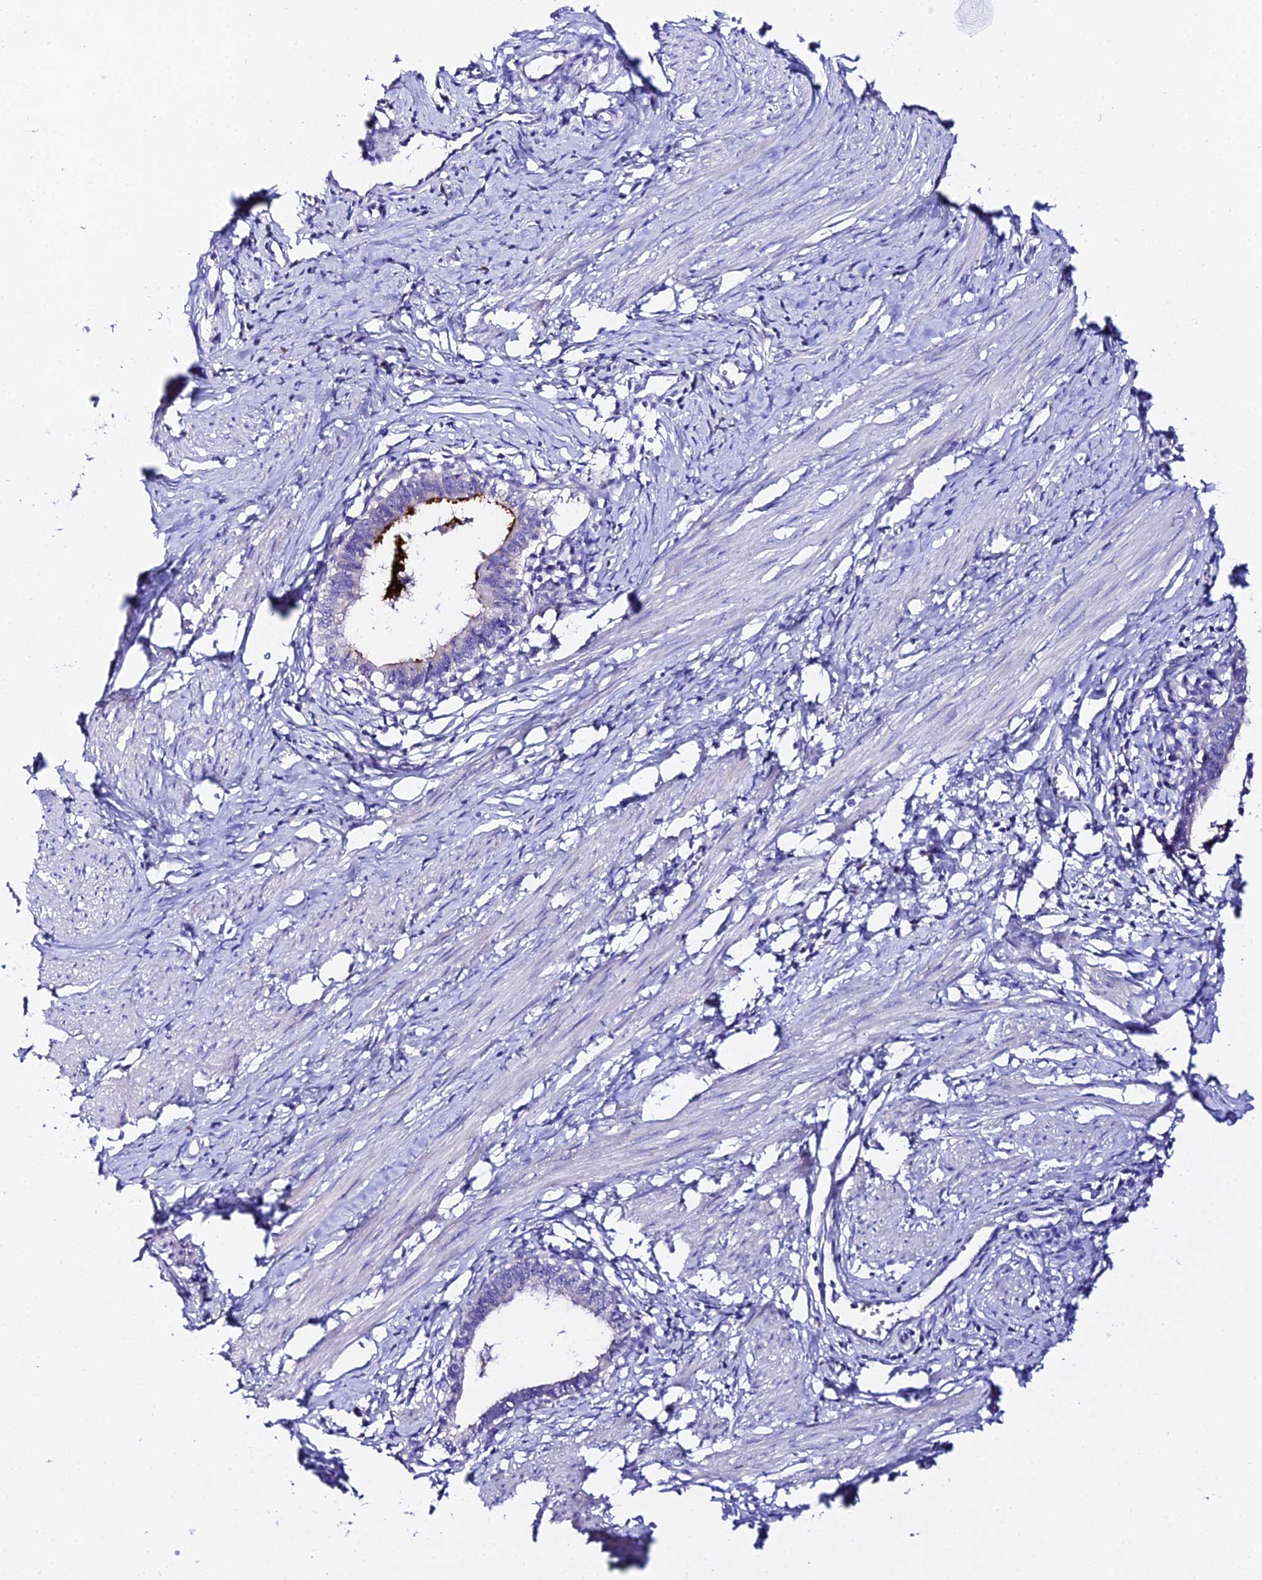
{"staining": {"intensity": "strong", "quantity": "<25%", "location": "cytoplasmic/membranous"}, "tissue": "cervical cancer", "cell_type": "Tumor cells", "image_type": "cancer", "snomed": [{"axis": "morphology", "description": "Adenocarcinoma, NOS"}, {"axis": "topography", "description": "Cervix"}], "caption": "Immunohistochemical staining of adenocarcinoma (cervical) shows strong cytoplasmic/membranous protein expression in about <25% of tumor cells.", "gene": "TMEM117", "patient": {"sex": "female", "age": 36}}